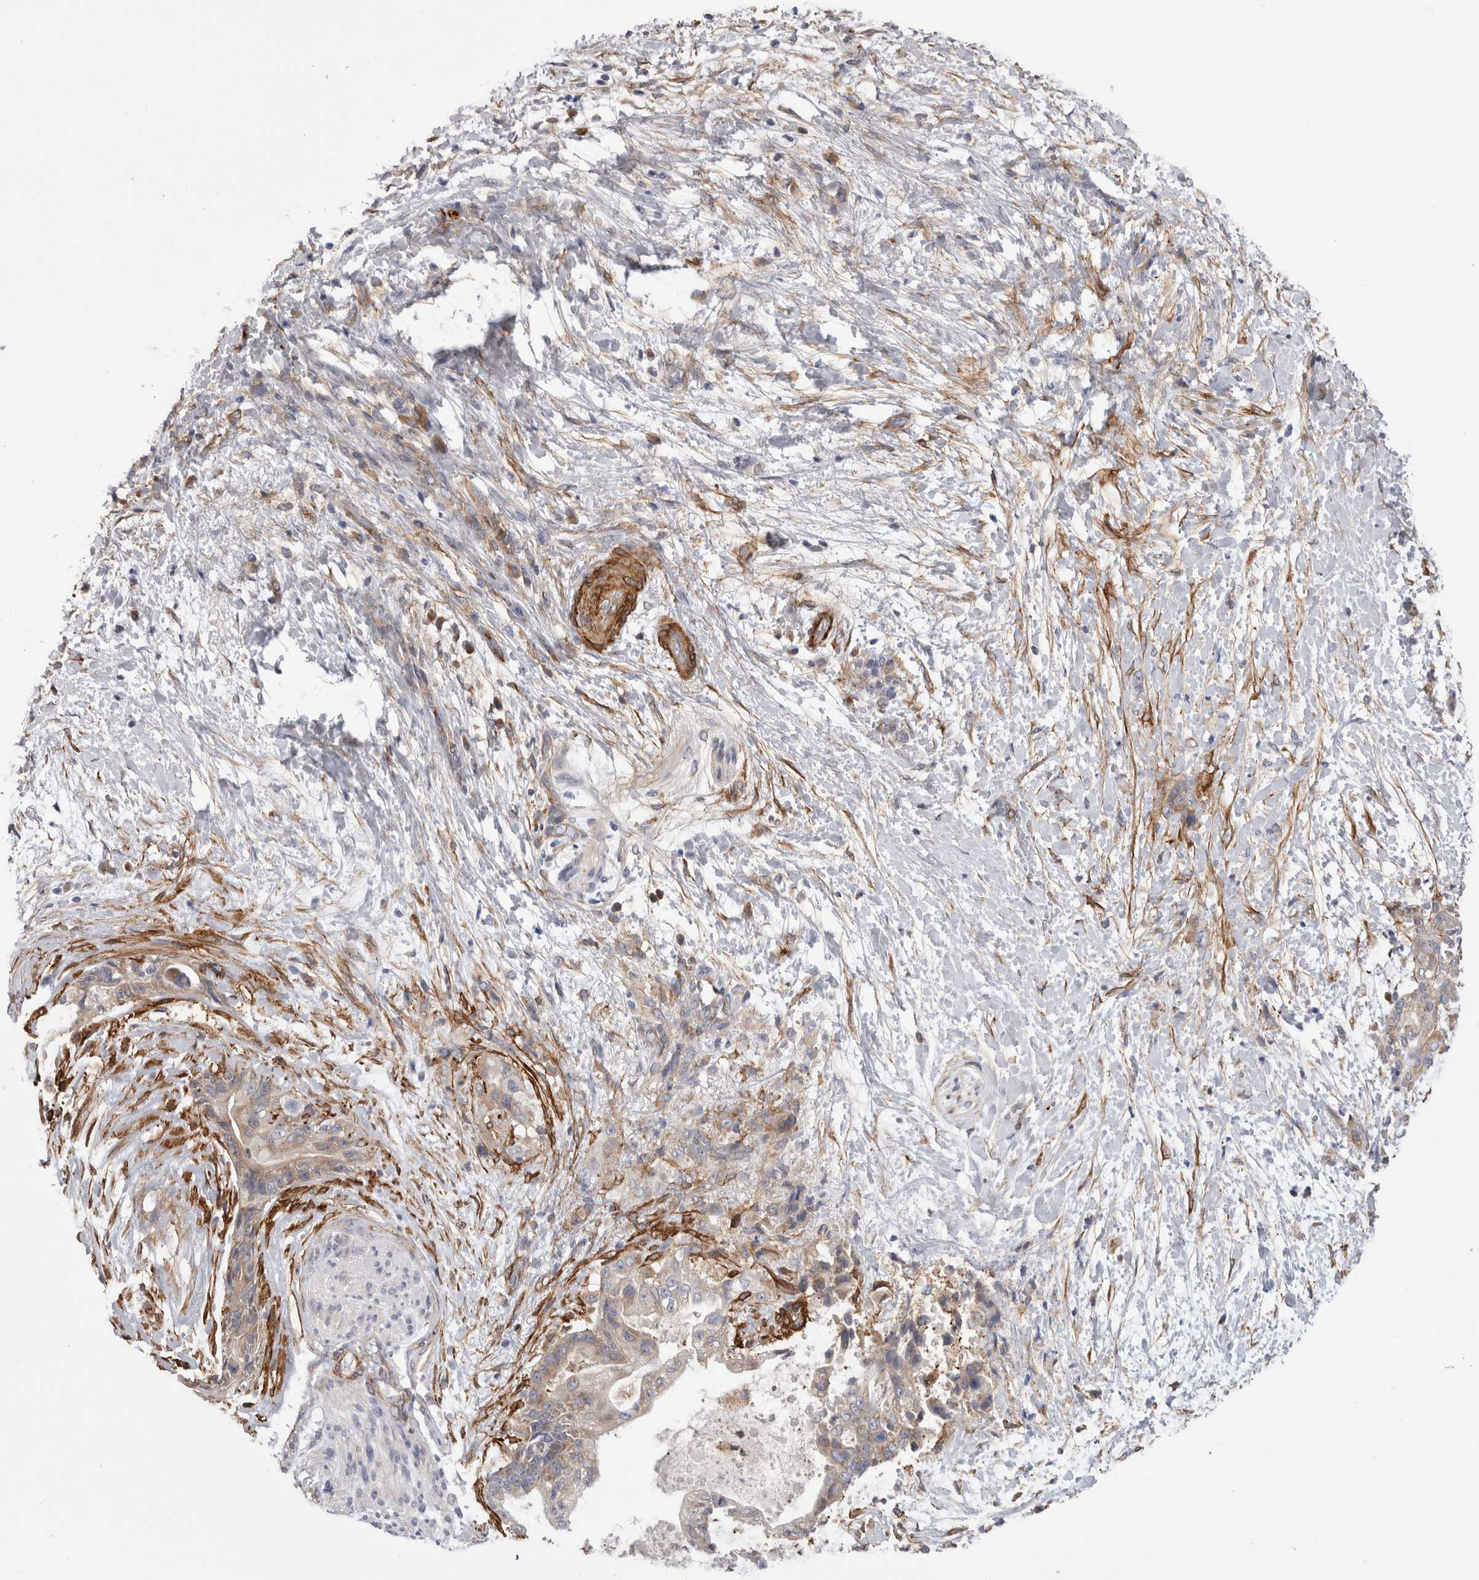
{"staining": {"intensity": "weak", "quantity": "25%-75%", "location": "cytoplasmic/membranous"}, "tissue": "pancreatic cancer", "cell_type": "Tumor cells", "image_type": "cancer", "snomed": [{"axis": "morphology", "description": "Adenocarcinoma, NOS"}, {"axis": "topography", "description": "Pancreas"}], "caption": "The photomicrograph displays immunohistochemical staining of pancreatic cancer. There is weak cytoplasmic/membranous positivity is present in about 25%-75% of tumor cells. The protein is stained brown, and the nuclei are stained in blue (DAB (3,3'-diaminobenzidine) IHC with brightfield microscopy, high magnification).", "gene": "EPRS1", "patient": {"sex": "male", "age": 59}}